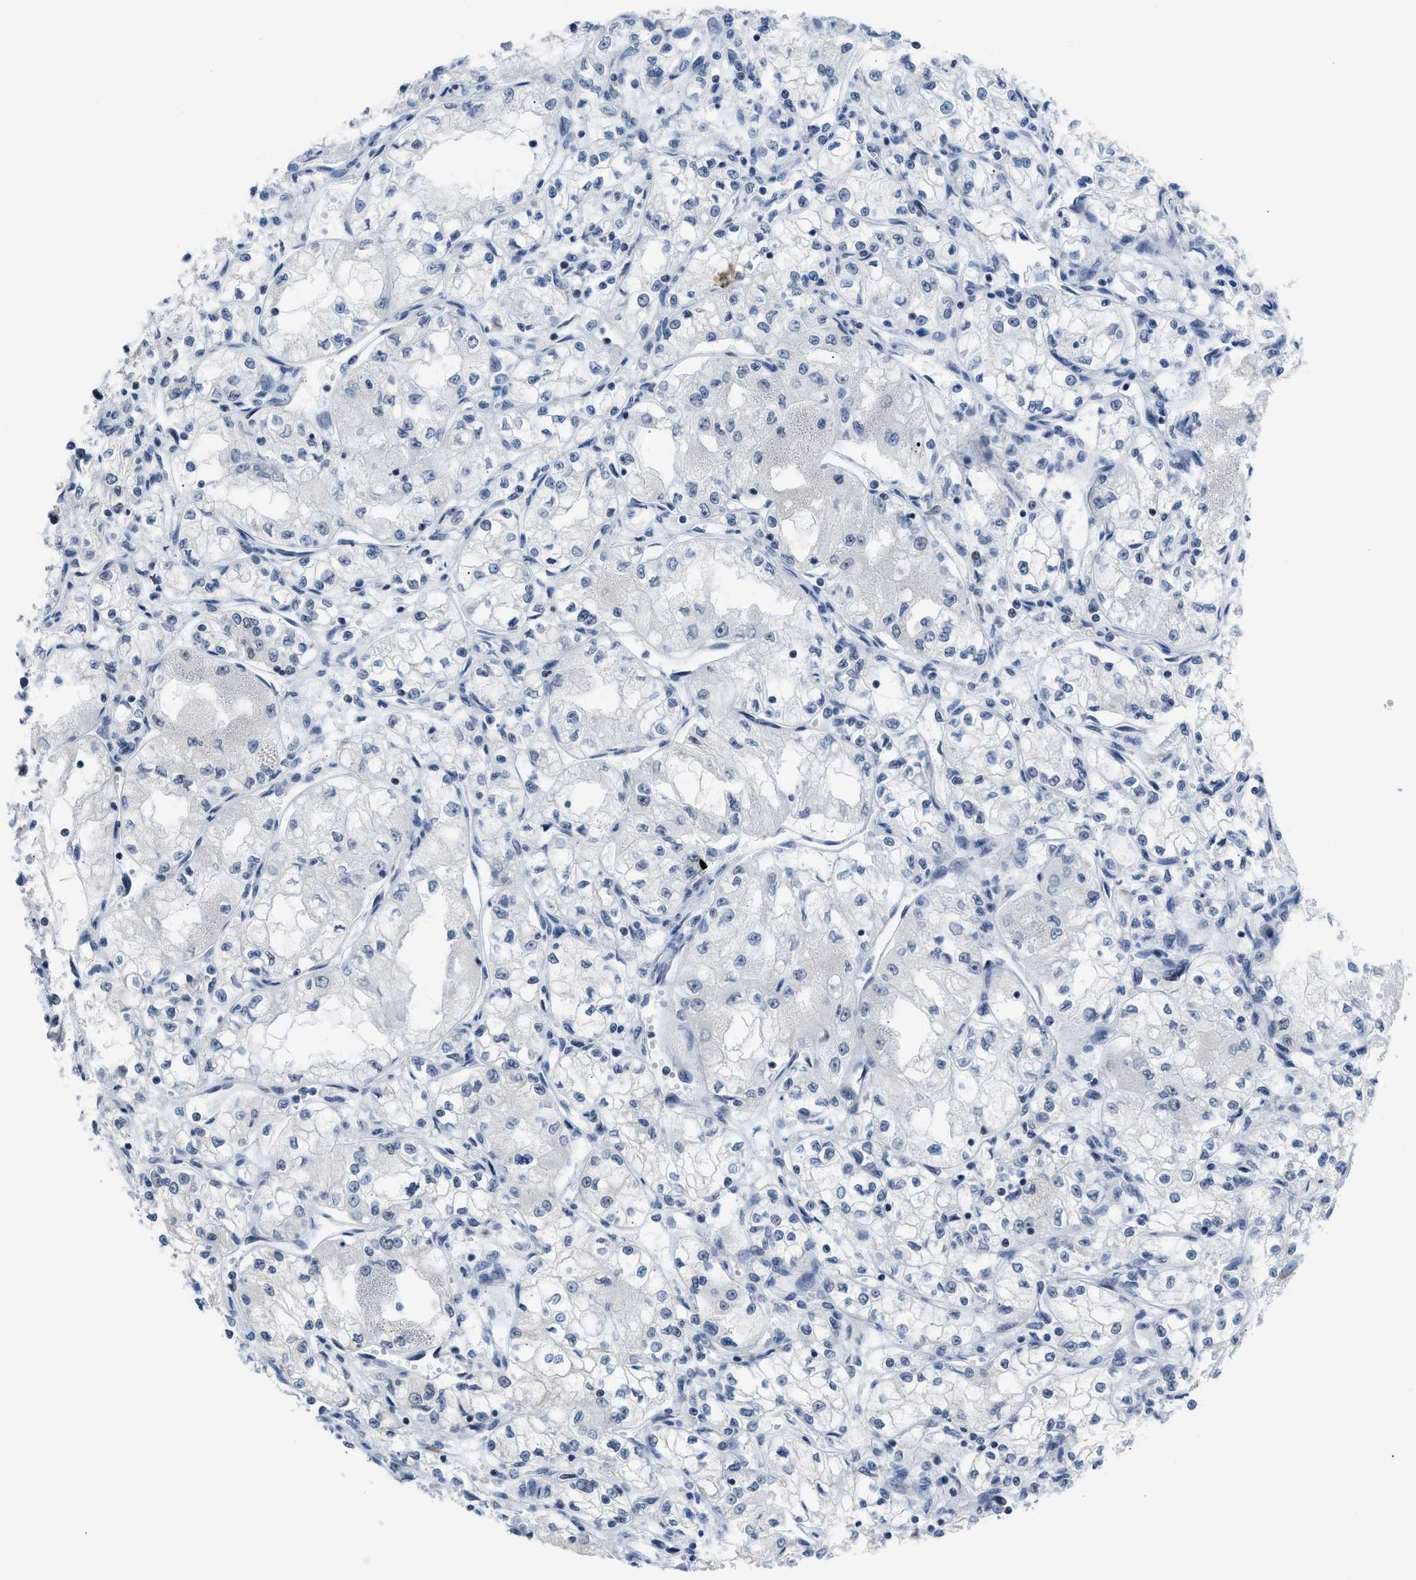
{"staining": {"intensity": "negative", "quantity": "none", "location": "none"}, "tissue": "renal cancer", "cell_type": "Tumor cells", "image_type": "cancer", "snomed": [{"axis": "morphology", "description": "Normal tissue, NOS"}, {"axis": "morphology", "description": "Adenocarcinoma, NOS"}, {"axis": "topography", "description": "Kidney"}], "caption": "DAB immunohistochemical staining of human renal adenocarcinoma reveals no significant expression in tumor cells.", "gene": "TERF2IP", "patient": {"sex": "male", "age": 59}}